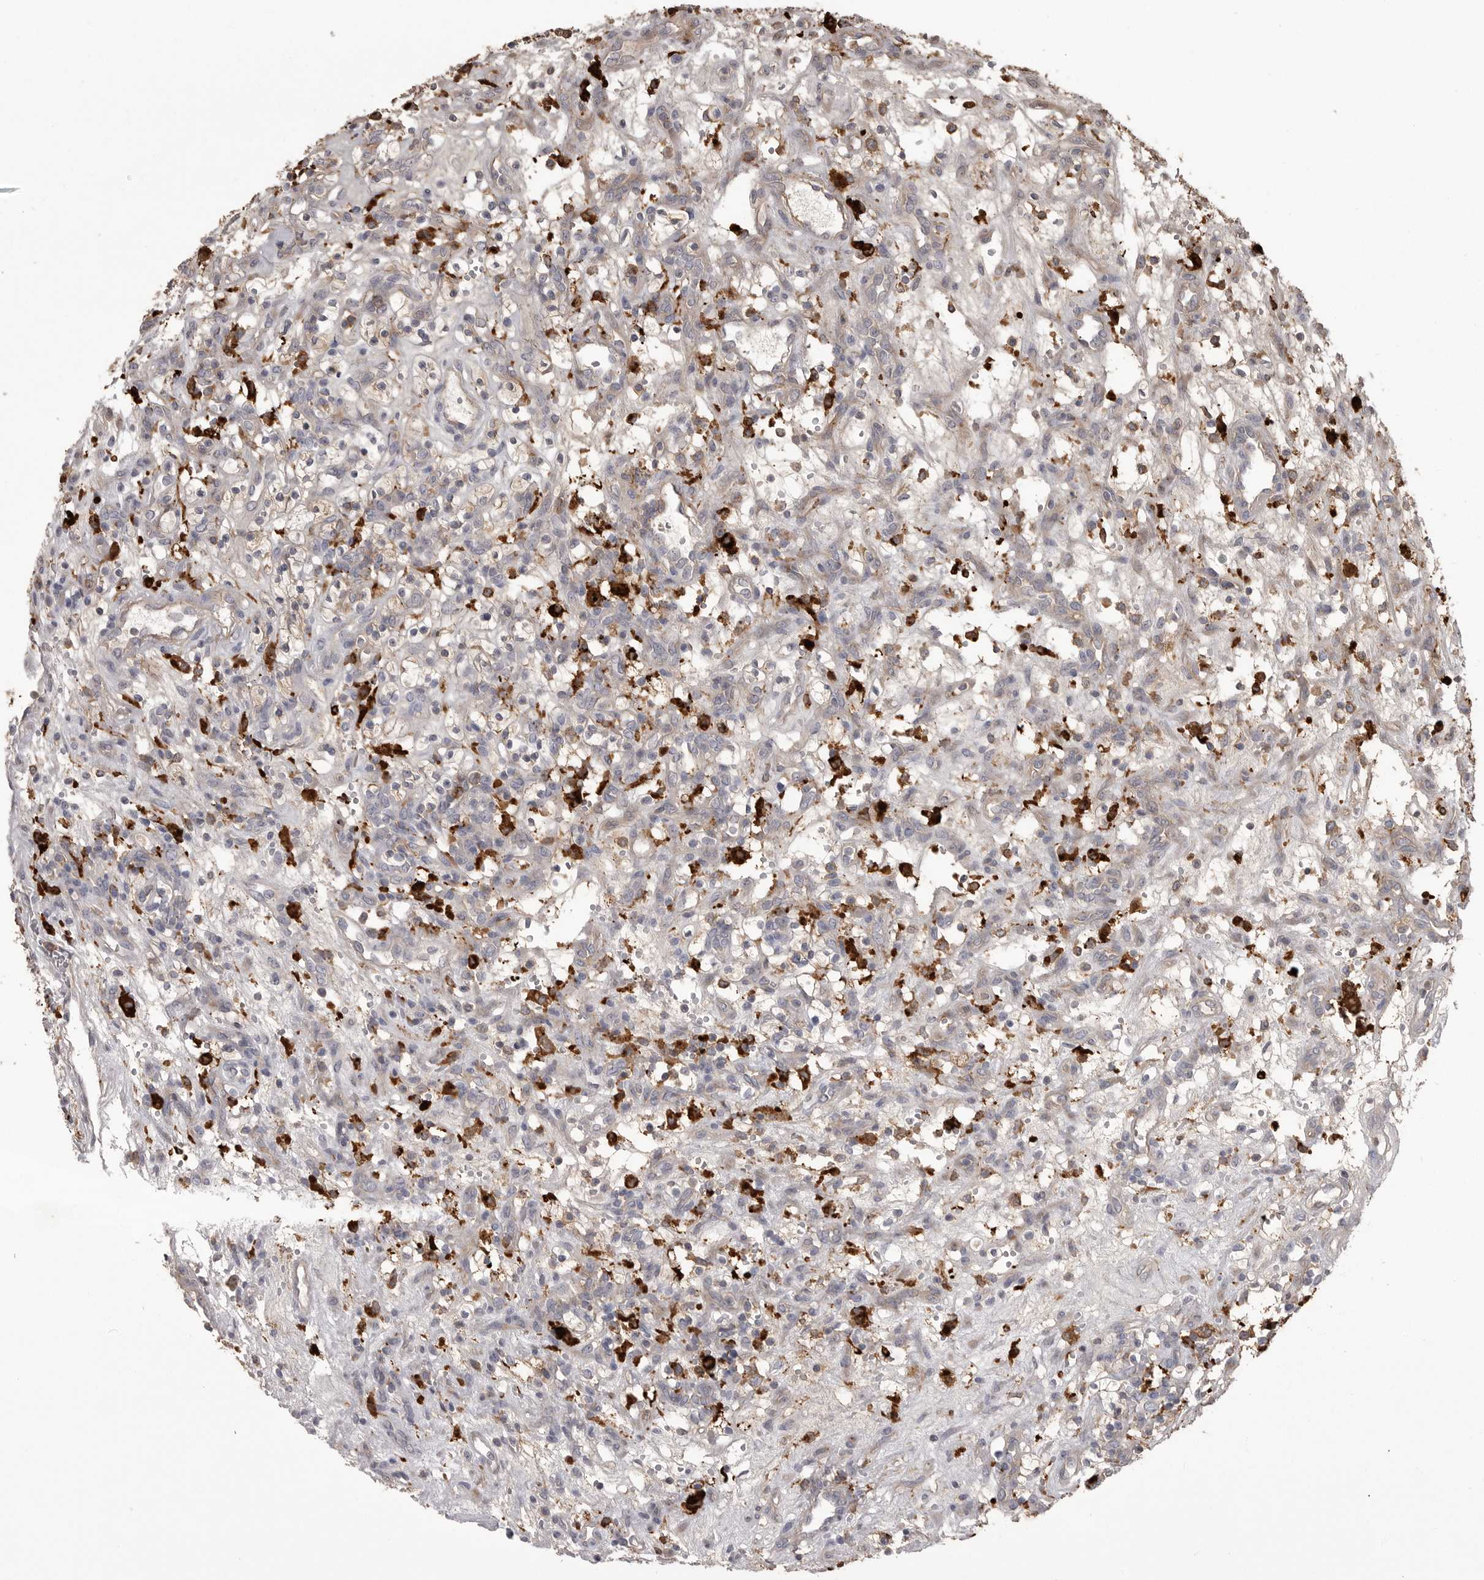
{"staining": {"intensity": "negative", "quantity": "none", "location": "none"}, "tissue": "renal cancer", "cell_type": "Tumor cells", "image_type": "cancer", "snomed": [{"axis": "morphology", "description": "Adenocarcinoma, NOS"}, {"axis": "topography", "description": "Kidney"}], "caption": "Tumor cells are negative for protein expression in human renal cancer.", "gene": "CMTM6", "patient": {"sex": "female", "age": 57}}